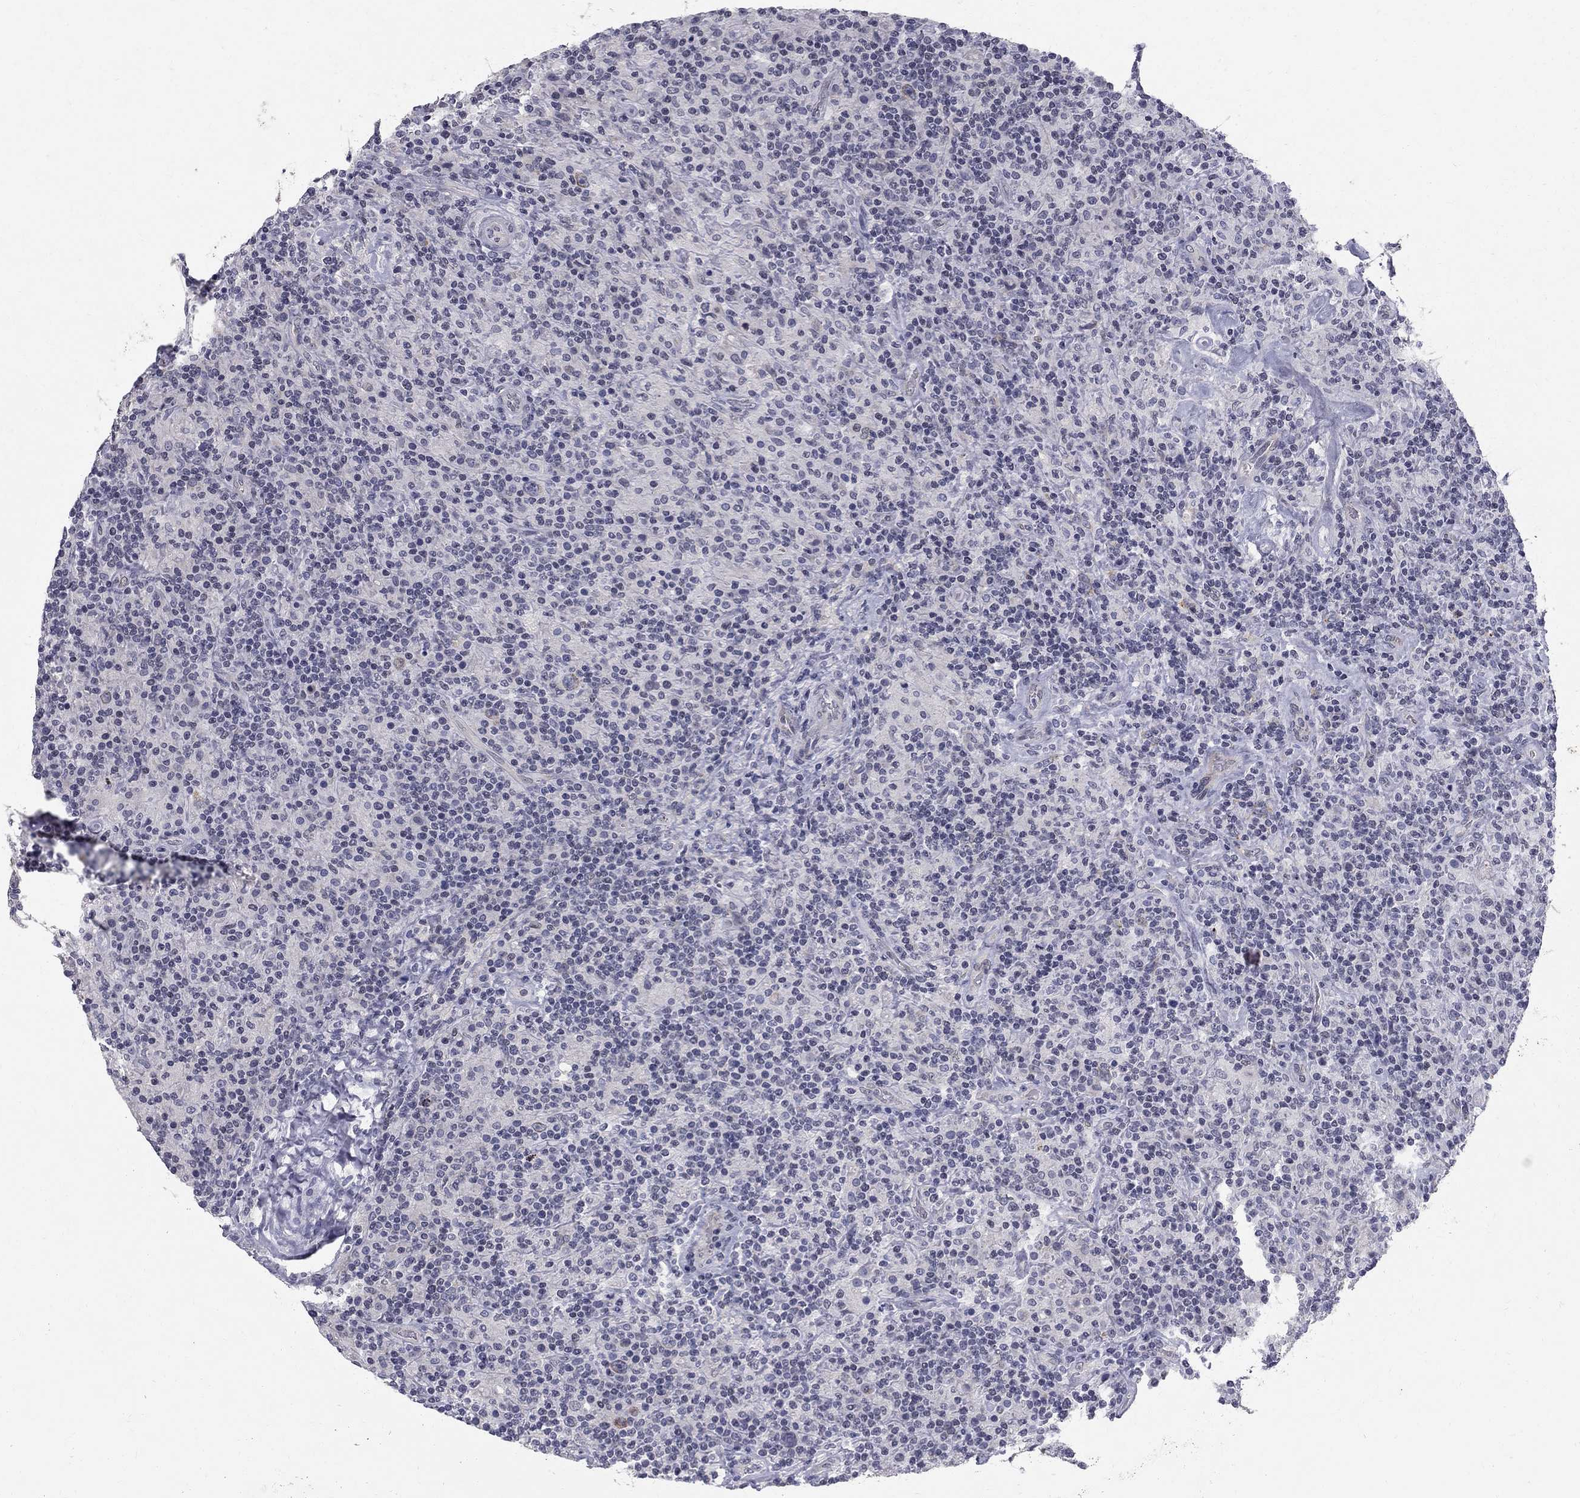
{"staining": {"intensity": "negative", "quantity": "none", "location": "none"}, "tissue": "lymphoma", "cell_type": "Tumor cells", "image_type": "cancer", "snomed": [{"axis": "morphology", "description": "Hodgkin's disease, NOS"}, {"axis": "topography", "description": "Lymph node"}], "caption": "Protein analysis of lymphoma demonstrates no significant positivity in tumor cells.", "gene": "CLIC6", "patient": {"sex": "male", "age": 70}}